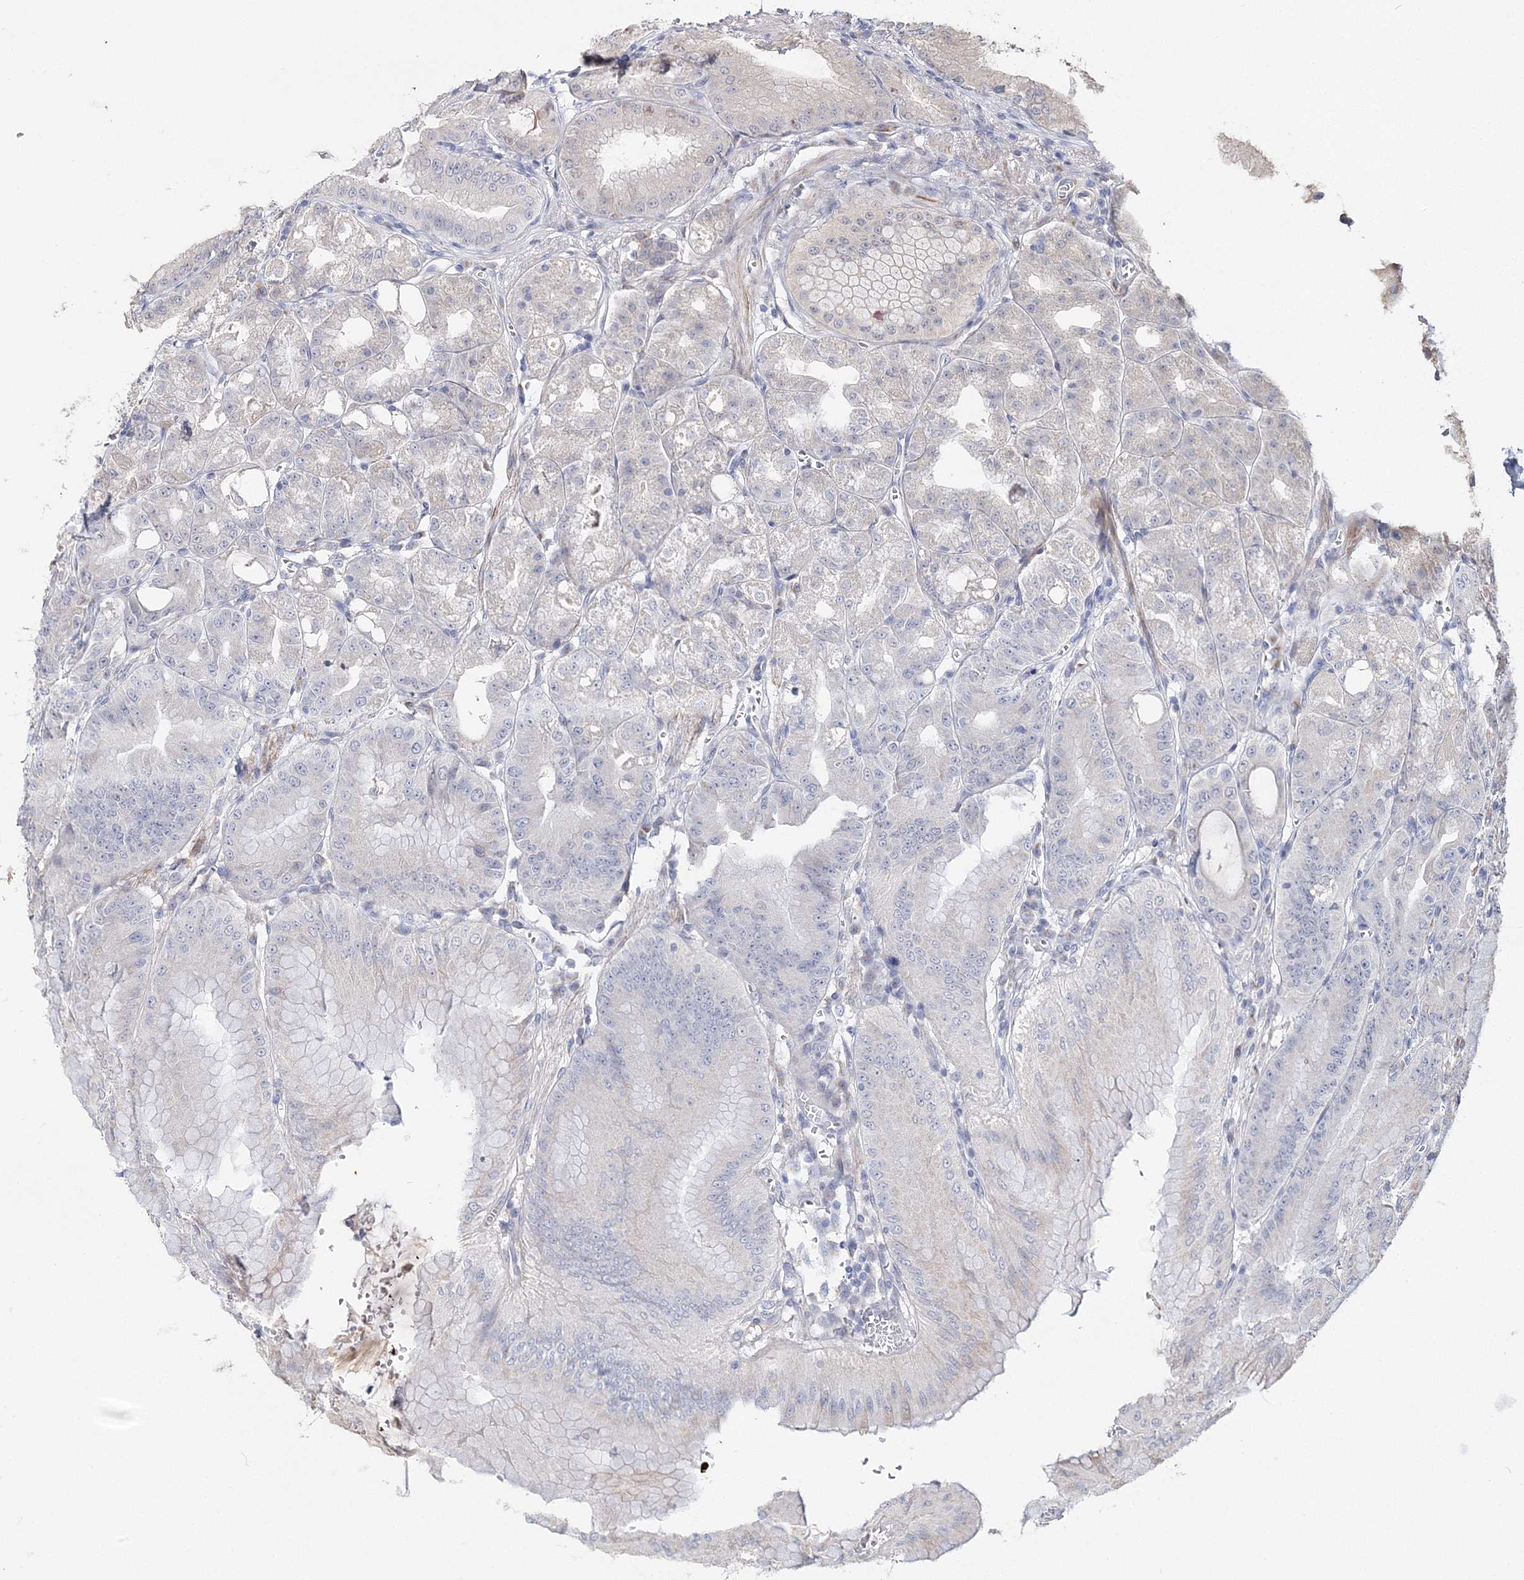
{"staining": {"intensity": "moderate", "quantity": "<25%", "location": "cytoplasmic/membranous"}, "tissue": "stomach", "cell_type": "Glandular cells", "image_type": "normal", "snomed": [{"axis": "morphology", "description": "Normal tissue, NOS"}, {"axis": "topography", "description": "Stomach, upper"}, {"axis": "topography", "description": "Stomach, lower"}], "caption": "Glandular cells display moderate cytoplasmic/membranous expression in approximately <25% of cells in benign stomach.", "gene": "GJB5", "patient": {"sex": "male", "age": 71}}